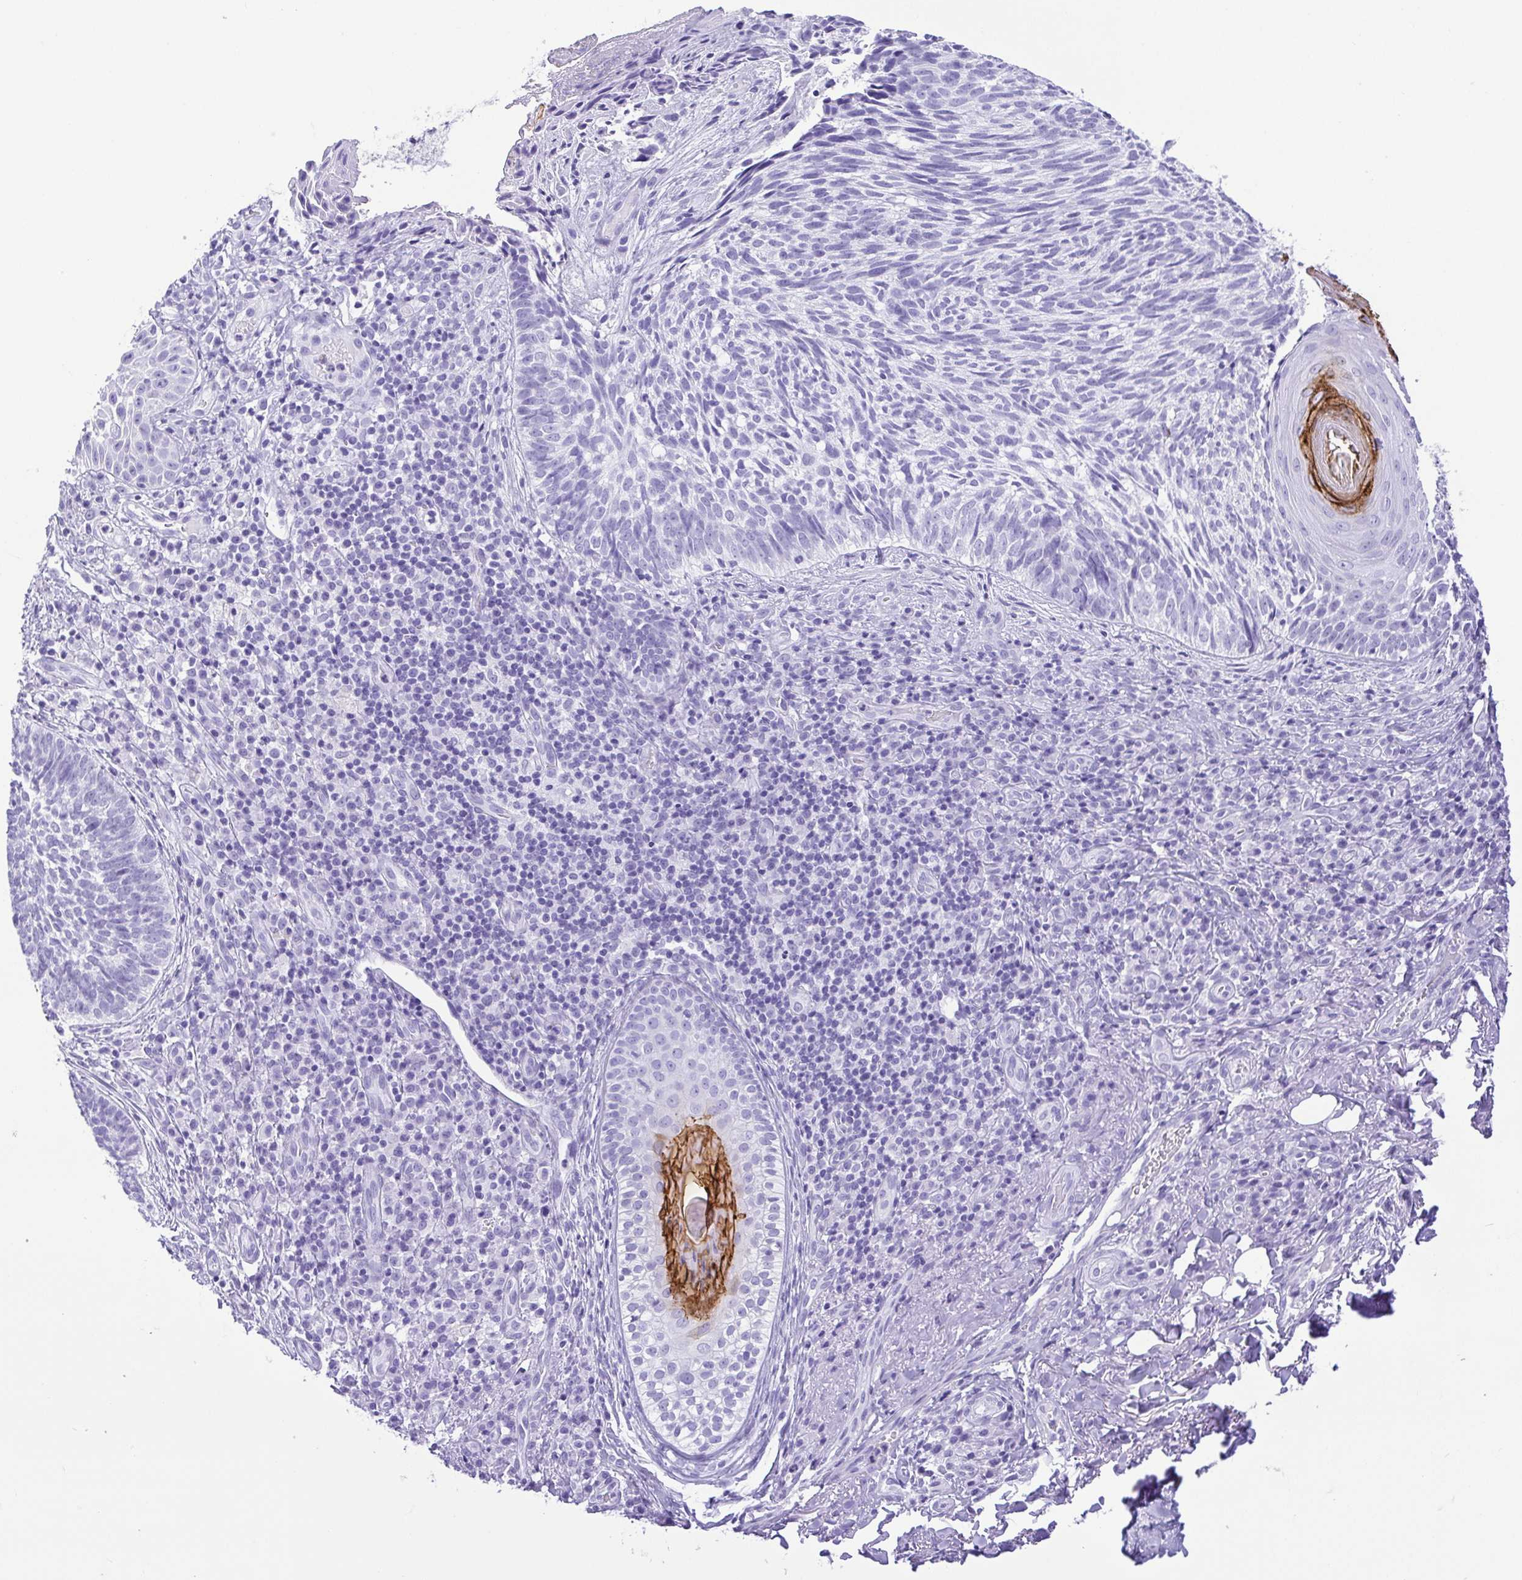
{"staining": {"intensity": "negative", "quantity": "none", "location": "none"}, "tissue": "skin cancer", "cell_type": "Tumor cells", "image_type": "cancer", "snomed": [{"axis": "morphology", "description": "Basal cell carcinoma"}, {"axis": "topography", "description": "Skin"}], "caption": "Immunohistochemistry (IHC) of human skin basal cell carcinoma exhibits no staining in tumor cells.", "gene": "CDSN", "patient": {"sex": "male", "age": 65}}